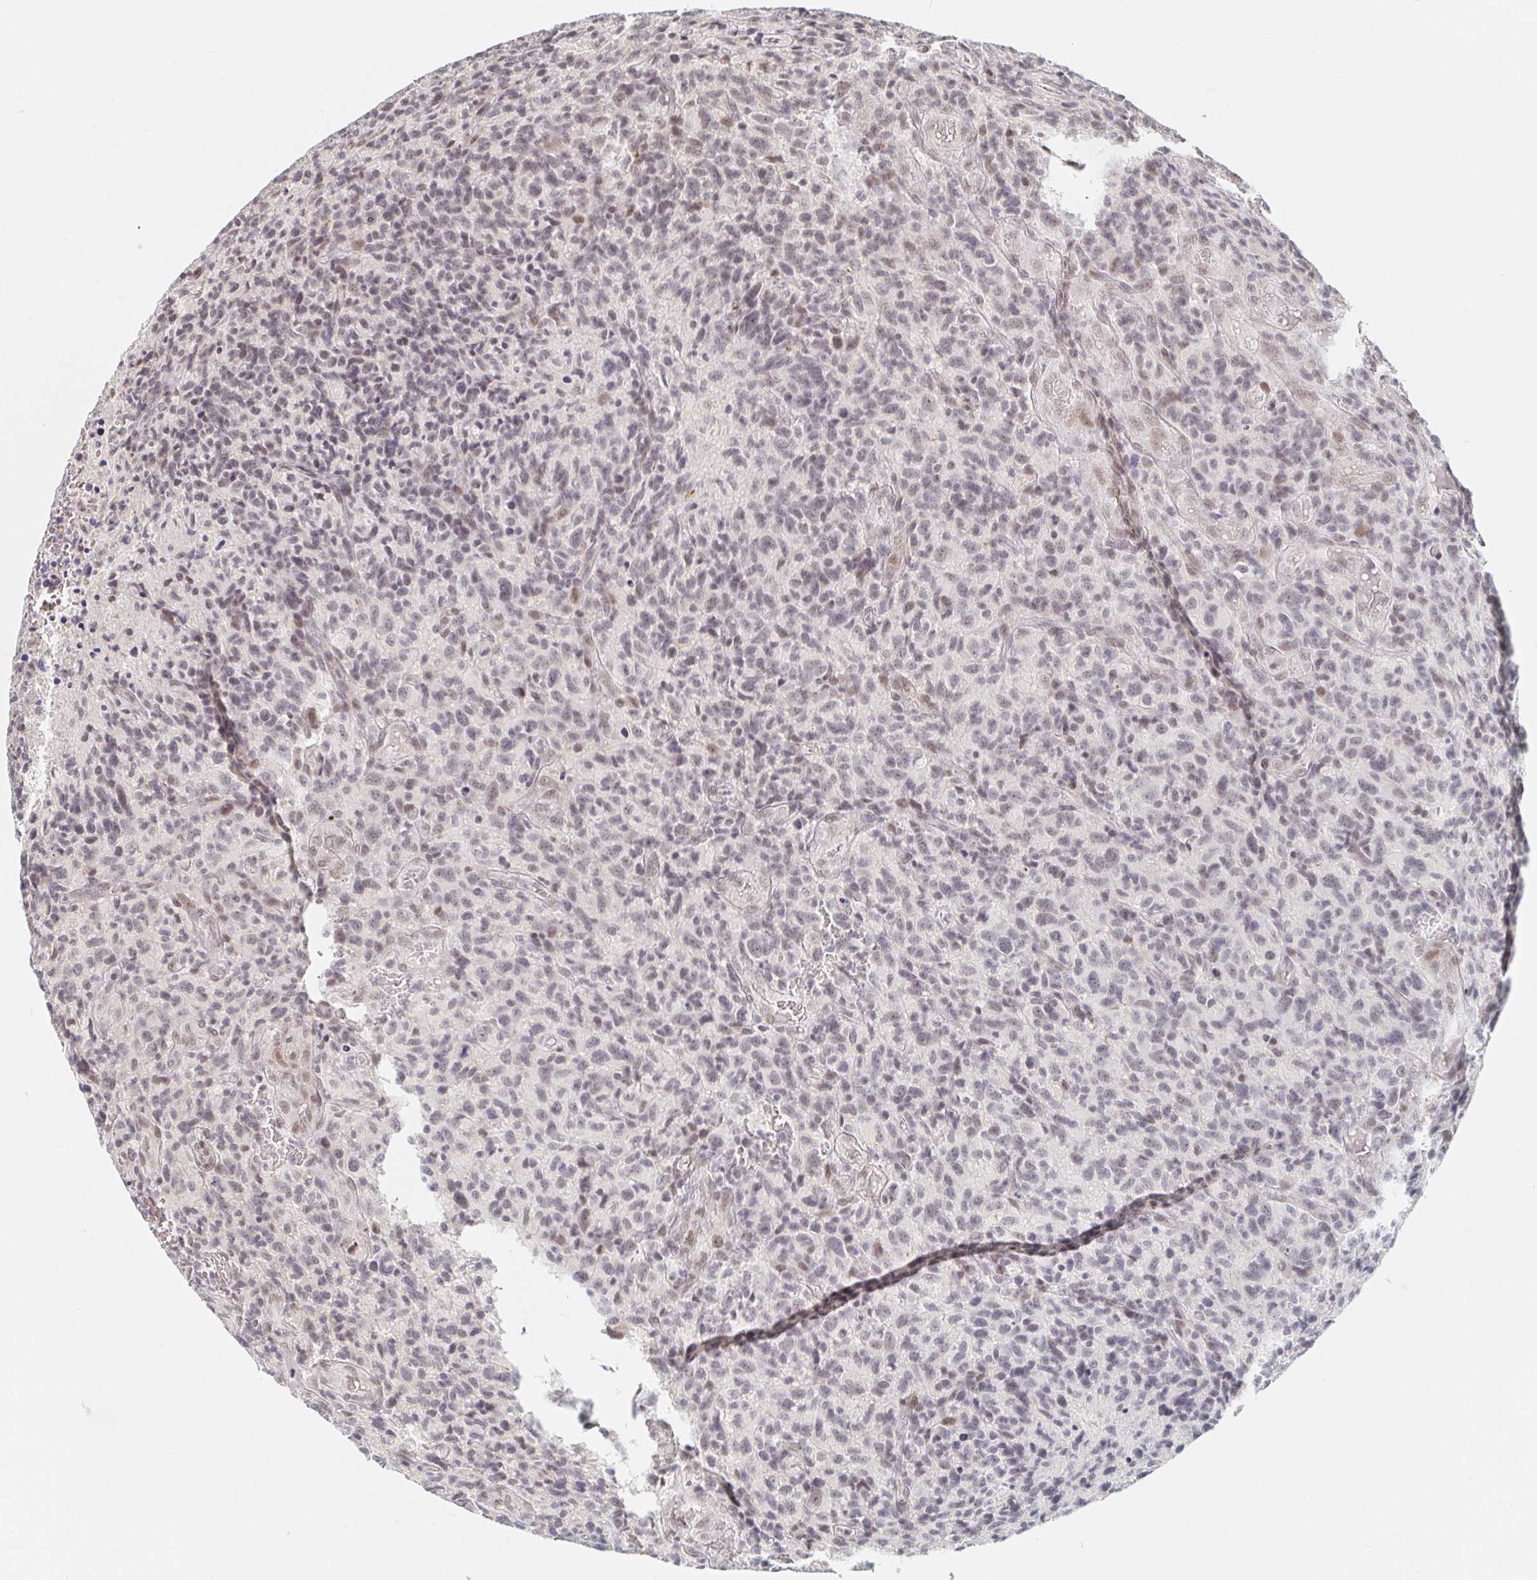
{"staining": {"intensity": "weak", "quantity": "25%-75%", "location": "nuclear"}, "tissue": "glioma", "cell_type": "Tumor cells", "image_type": "cancer", "snomed": [{"axis": "morphology", "description": "Glioma, malignant, High grade"}, {"axis": "topography", "description": "Brain"}], "caption": "Human malignant glioma (high-grade) stained for a protein (brown) demonstrates weak nuclear positive expression in about 25%-75% of tumor cells.", "gene": "CHD2", "patient": {"sex": "male", "age": 76}}